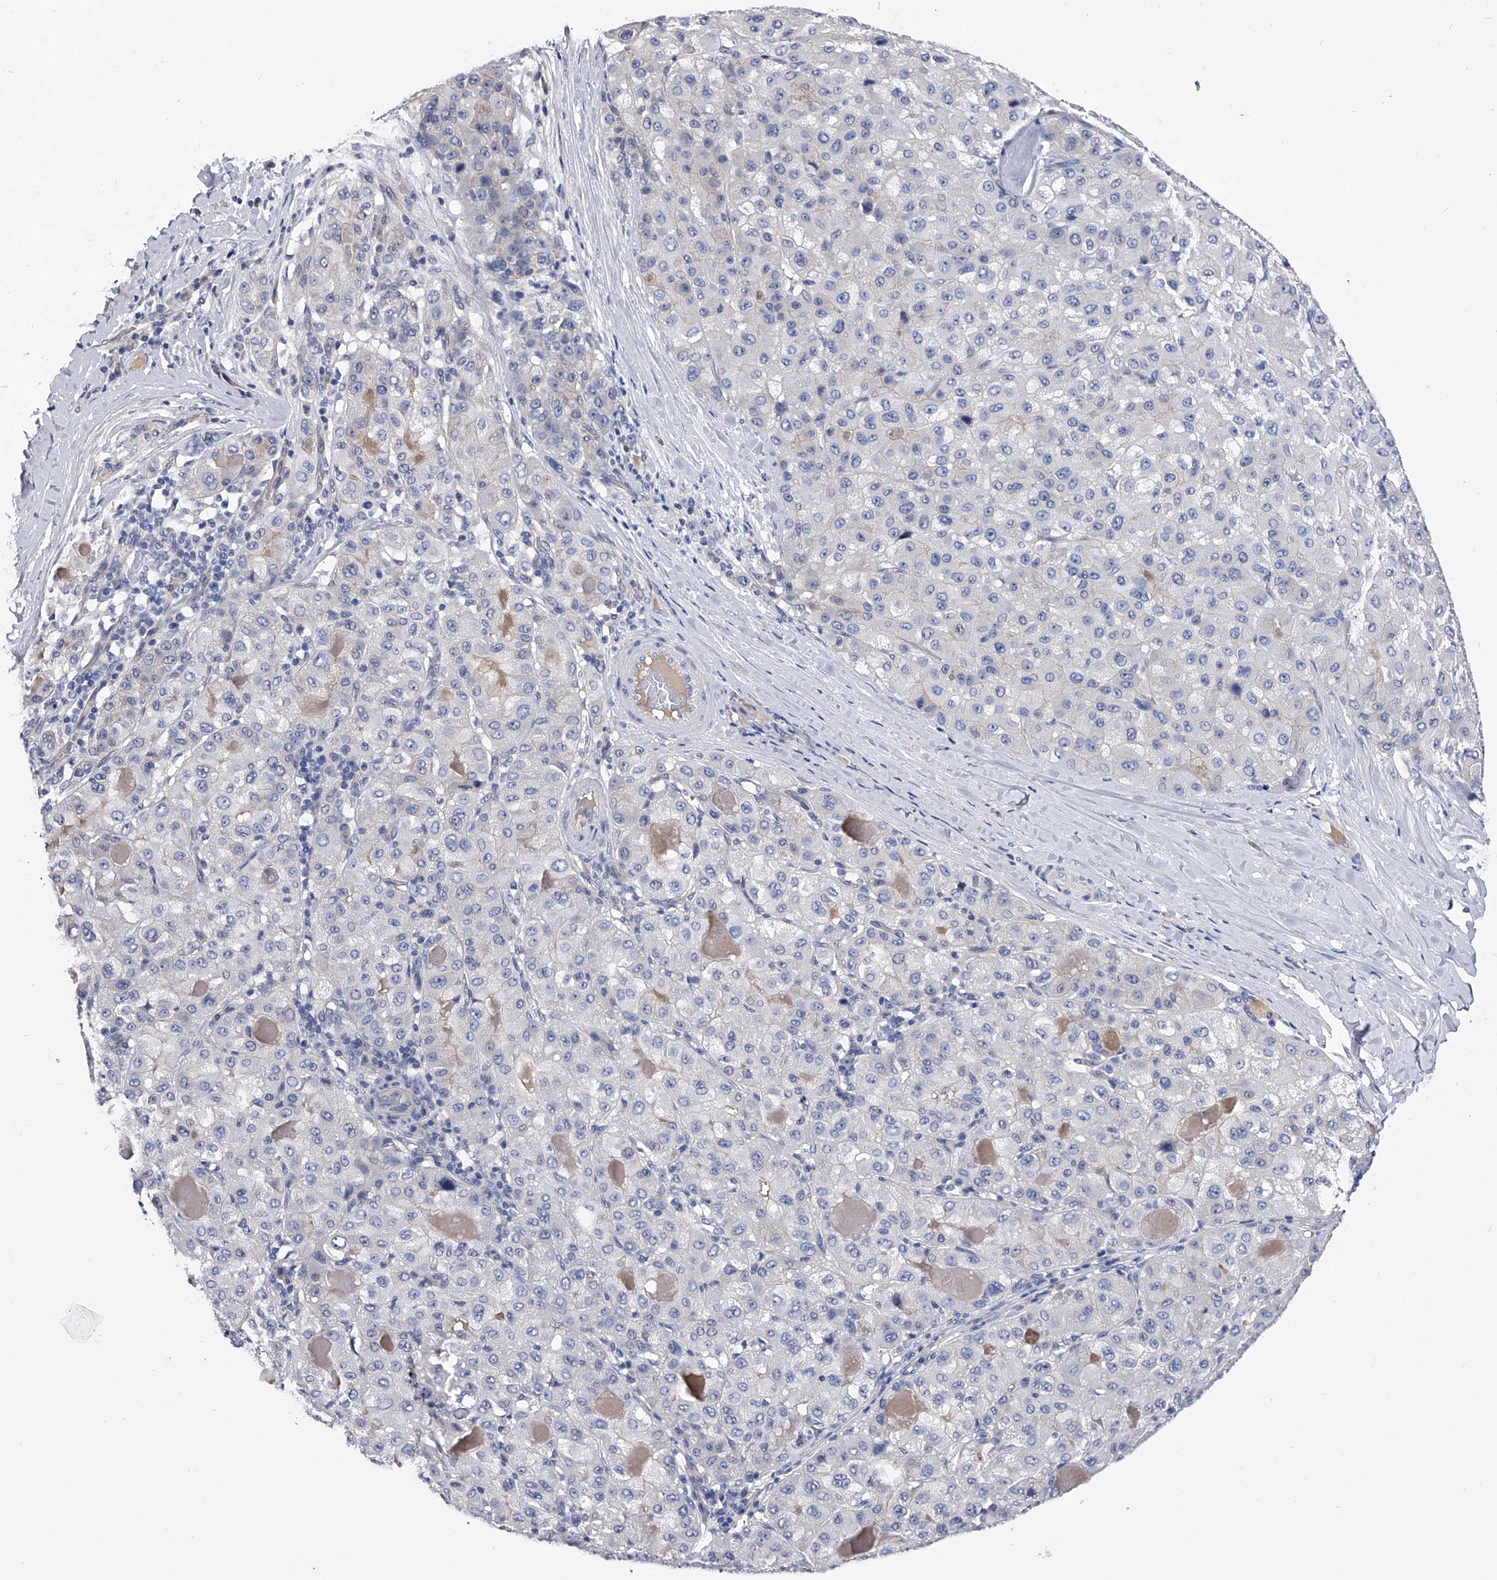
{"staining": {"intensity": "negative", "quantity": "none", "location": "none"}, "tissue": "liver cancer", "cell_type": "Tumor cells", "image_type": "cancer", "snomed": [{"axis": "morphology", "description": "Carcinoma, Hepatocellular, NOS"}, {"axis": "topography", "description": "Liver"}], "caption": "This is a image of IHC staining of liver cancer (hepatocellular carcinoma), which shows no expression in tumor cells.", "gene": "EFCAB7", "patient": {"sex": "male", "age": 80}}